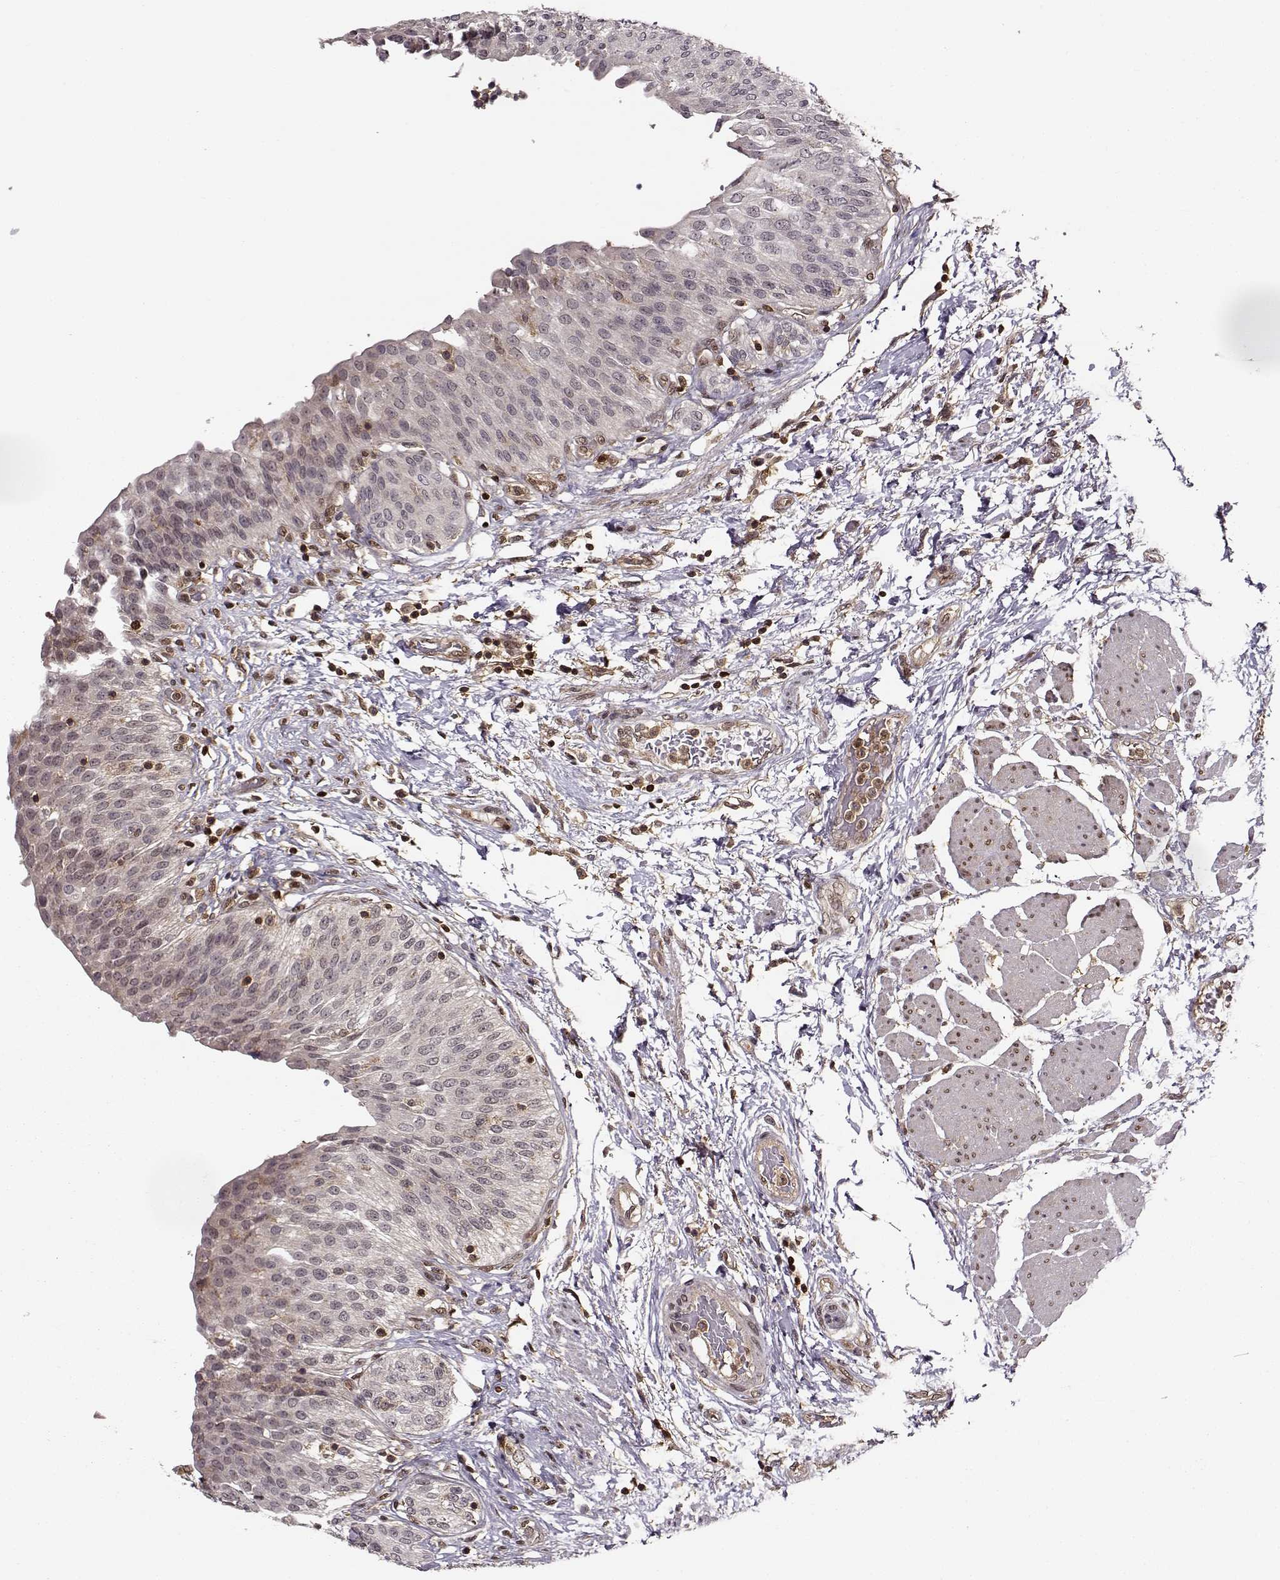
{"staining": {"intensity": "negative", "quantity": "none", "location": "none"}, "tissue": "urinary bladder", "cell_type": "Urothelial cells", "image_type": "normal", "snomed": [{"axis": "morphology", "description": "Normal tissue, NOS"}, {"axis": "morphology", "description": "Metaplasia, NOS"}, {"axis": "topography", "description": "Urinary bladder"}], "caption": "Immunohistochemical staining of benign human urinary bladder exhibits no significant positivity in urothelial cells.", "gene": "MFSD1", "patient": {"sex": "male", "age": 68}}